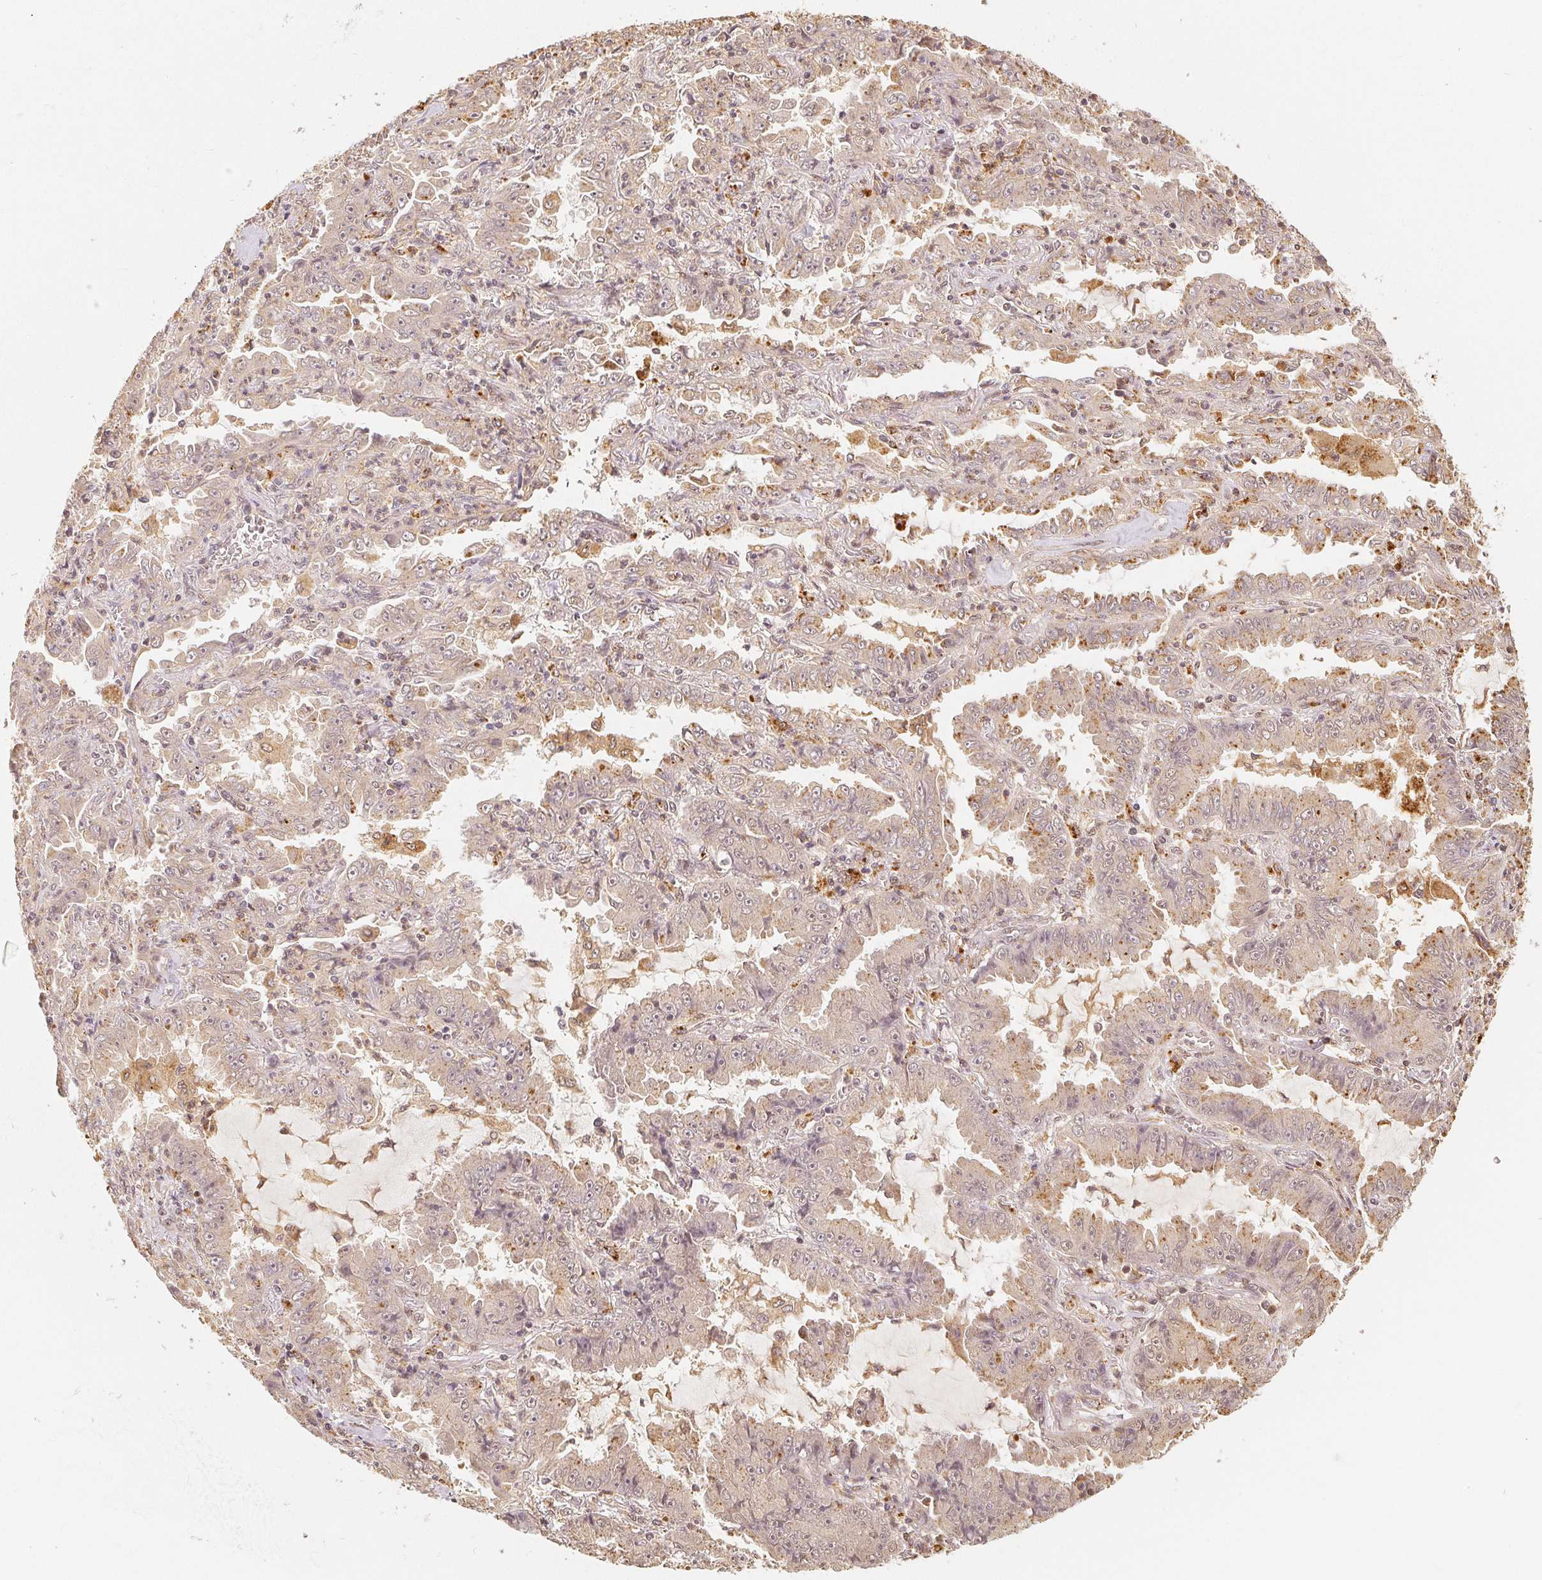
{"staining": {"intensity": "weak", "quantity": "25%-75%", "location": "cytoplasmic/membranous"}, "tissue": "lung cancer", "cell_type": "Tumor cells", "image_type": "cancer", "snomed": [{"axis": "morphology", "description": "Adenocarcinoma, NOS"}, {"axis": "topography", "description": "Lung"}], "caption": "A high-resolution histopathology image shows IHC staining of lung cancer, which demonstrates weak cytoplasmic/membranous expression in about 25%-75% of tumor cells.", "gene": "GUSB", "patient": {"sex": "female", "age": 52}}